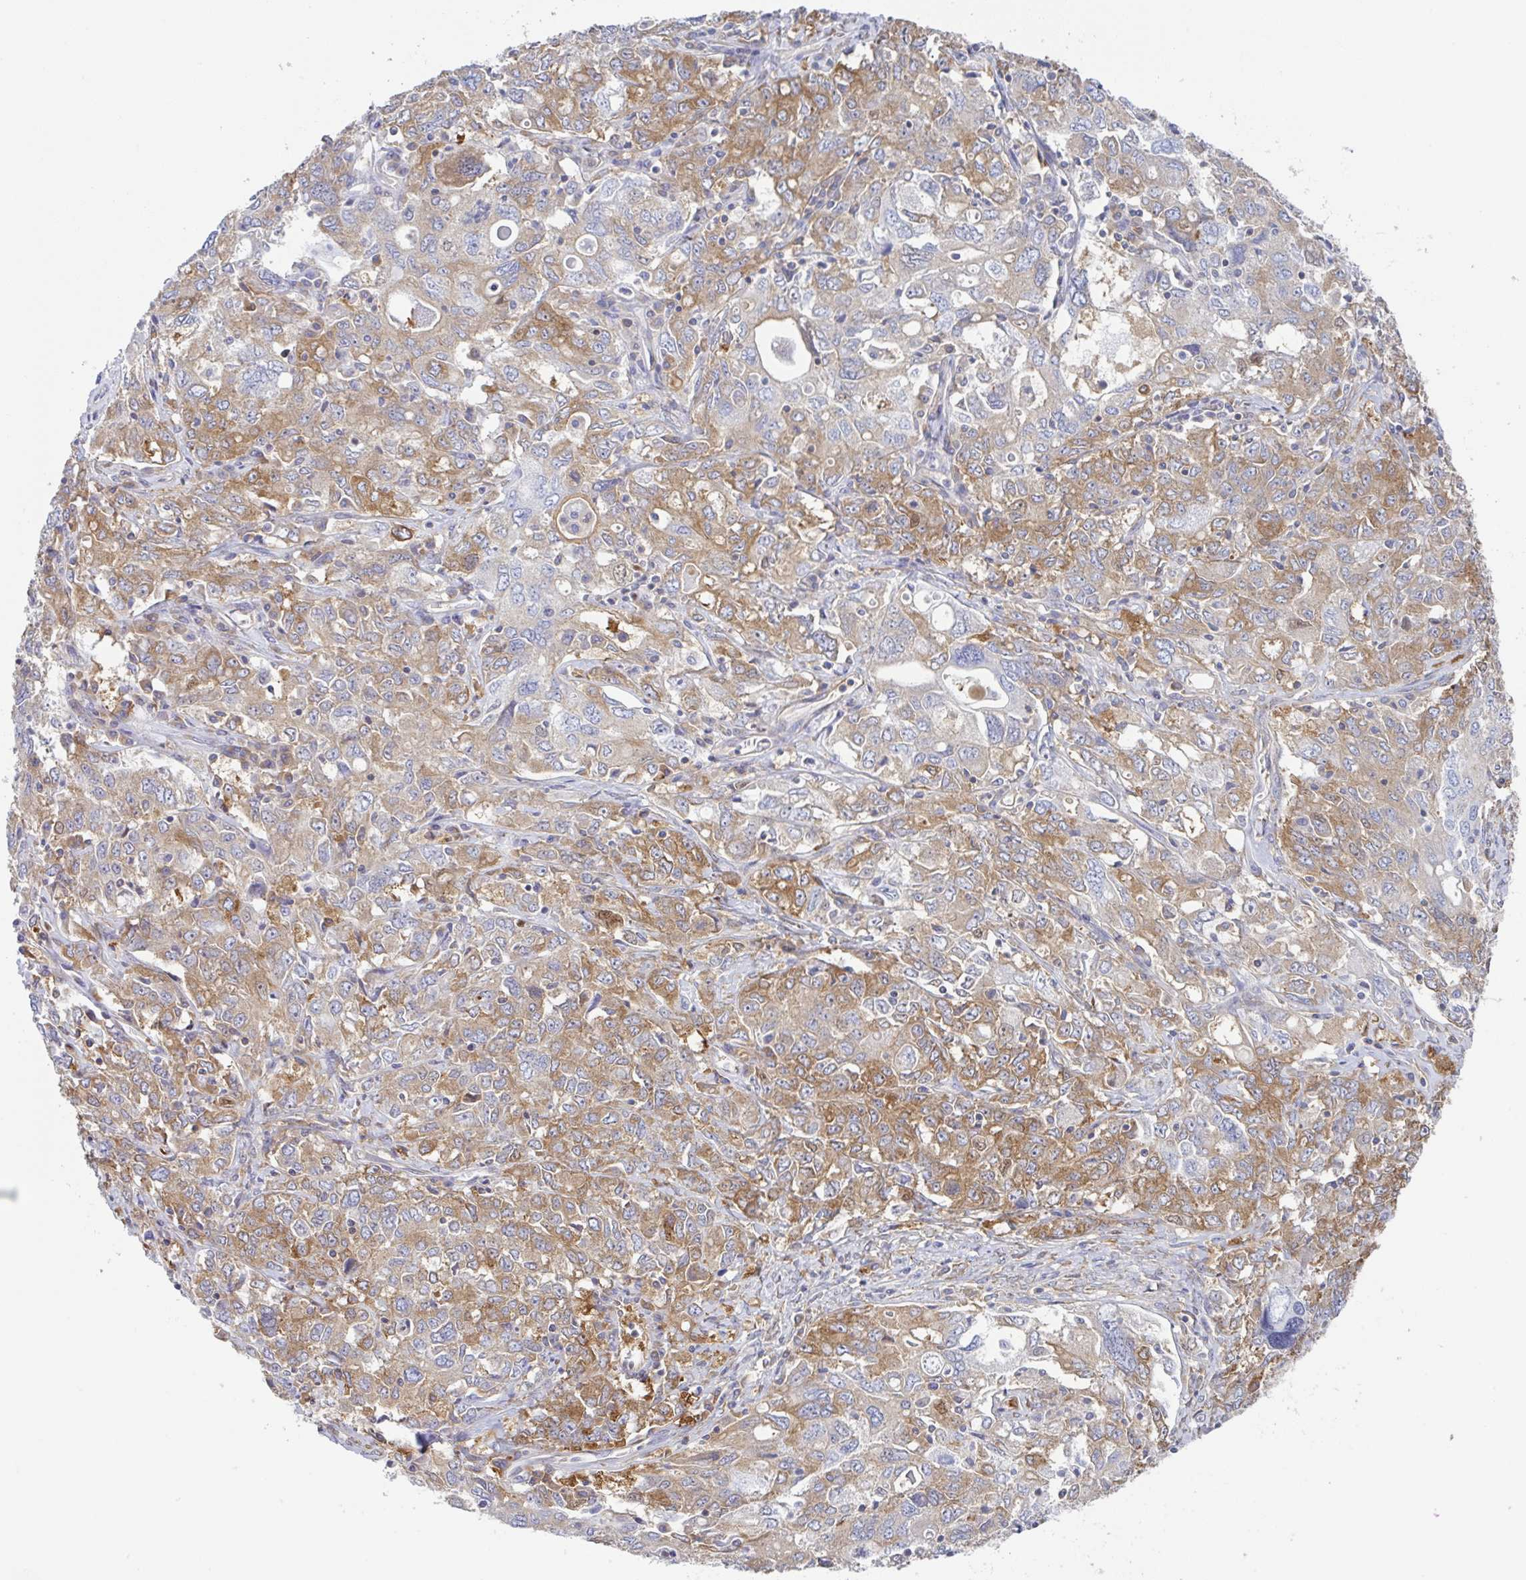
{"staining": {"intensity": "moderate", "quantity": ">75%", "location": "cytoplasmic/membranous"}, "tissue": "ovarian cancer", "cell_type": "Tumor cells", "image_type": "cancer", "snomed": [{"axis": "morphology", "description": "Carcinoma, endometroid"}, {"axis": "topography", "description": "Ovary"}], "caption": "Approximately >75% of tumor cells in ovarian cancer display moderate cytoplasmic/membranous protein expression as visualized by brown immunohistochemical staining.", "gene": "AMPD2", "patient": {"sex": "female", "age": 62}}